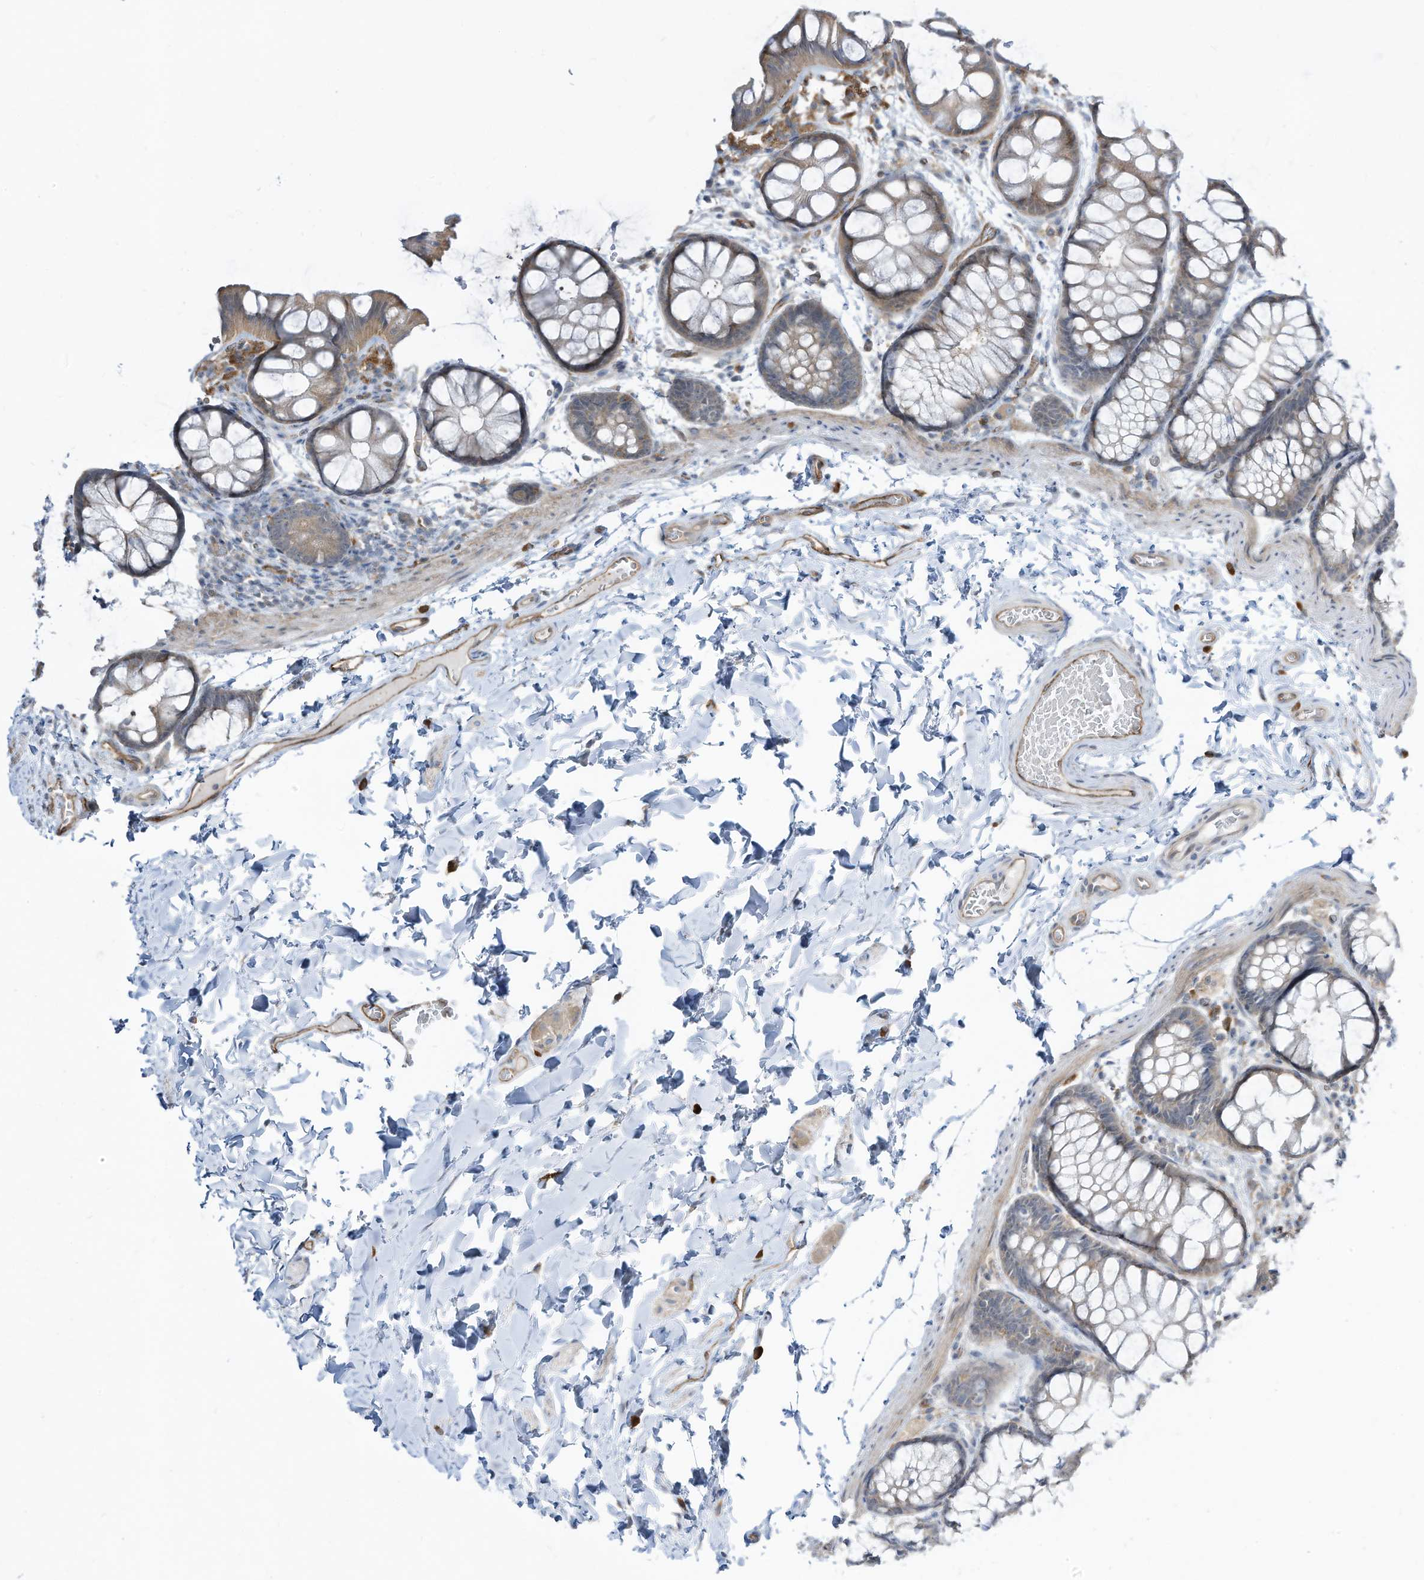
{"staining": {"intensity": "moderate", "quantity": ">75%", "location": "cytoplasmic/membranous"}, "tissue": "colon", "cell_type": "Endothelial cells", "image_type": "normal", "snomed": [{"axis": "morphology", "description": "Normal tissue, NOS"}, {"axis": "topography", "description": "Colon"}], "caption": "About >75% of endothelial cells in normal colon display moderate cytoplasmic/membranous protein staining as visualized by brown immunohistochemical staining.", "gene": "DZIP3", "patient": {"sex": "male", "age": 47}}